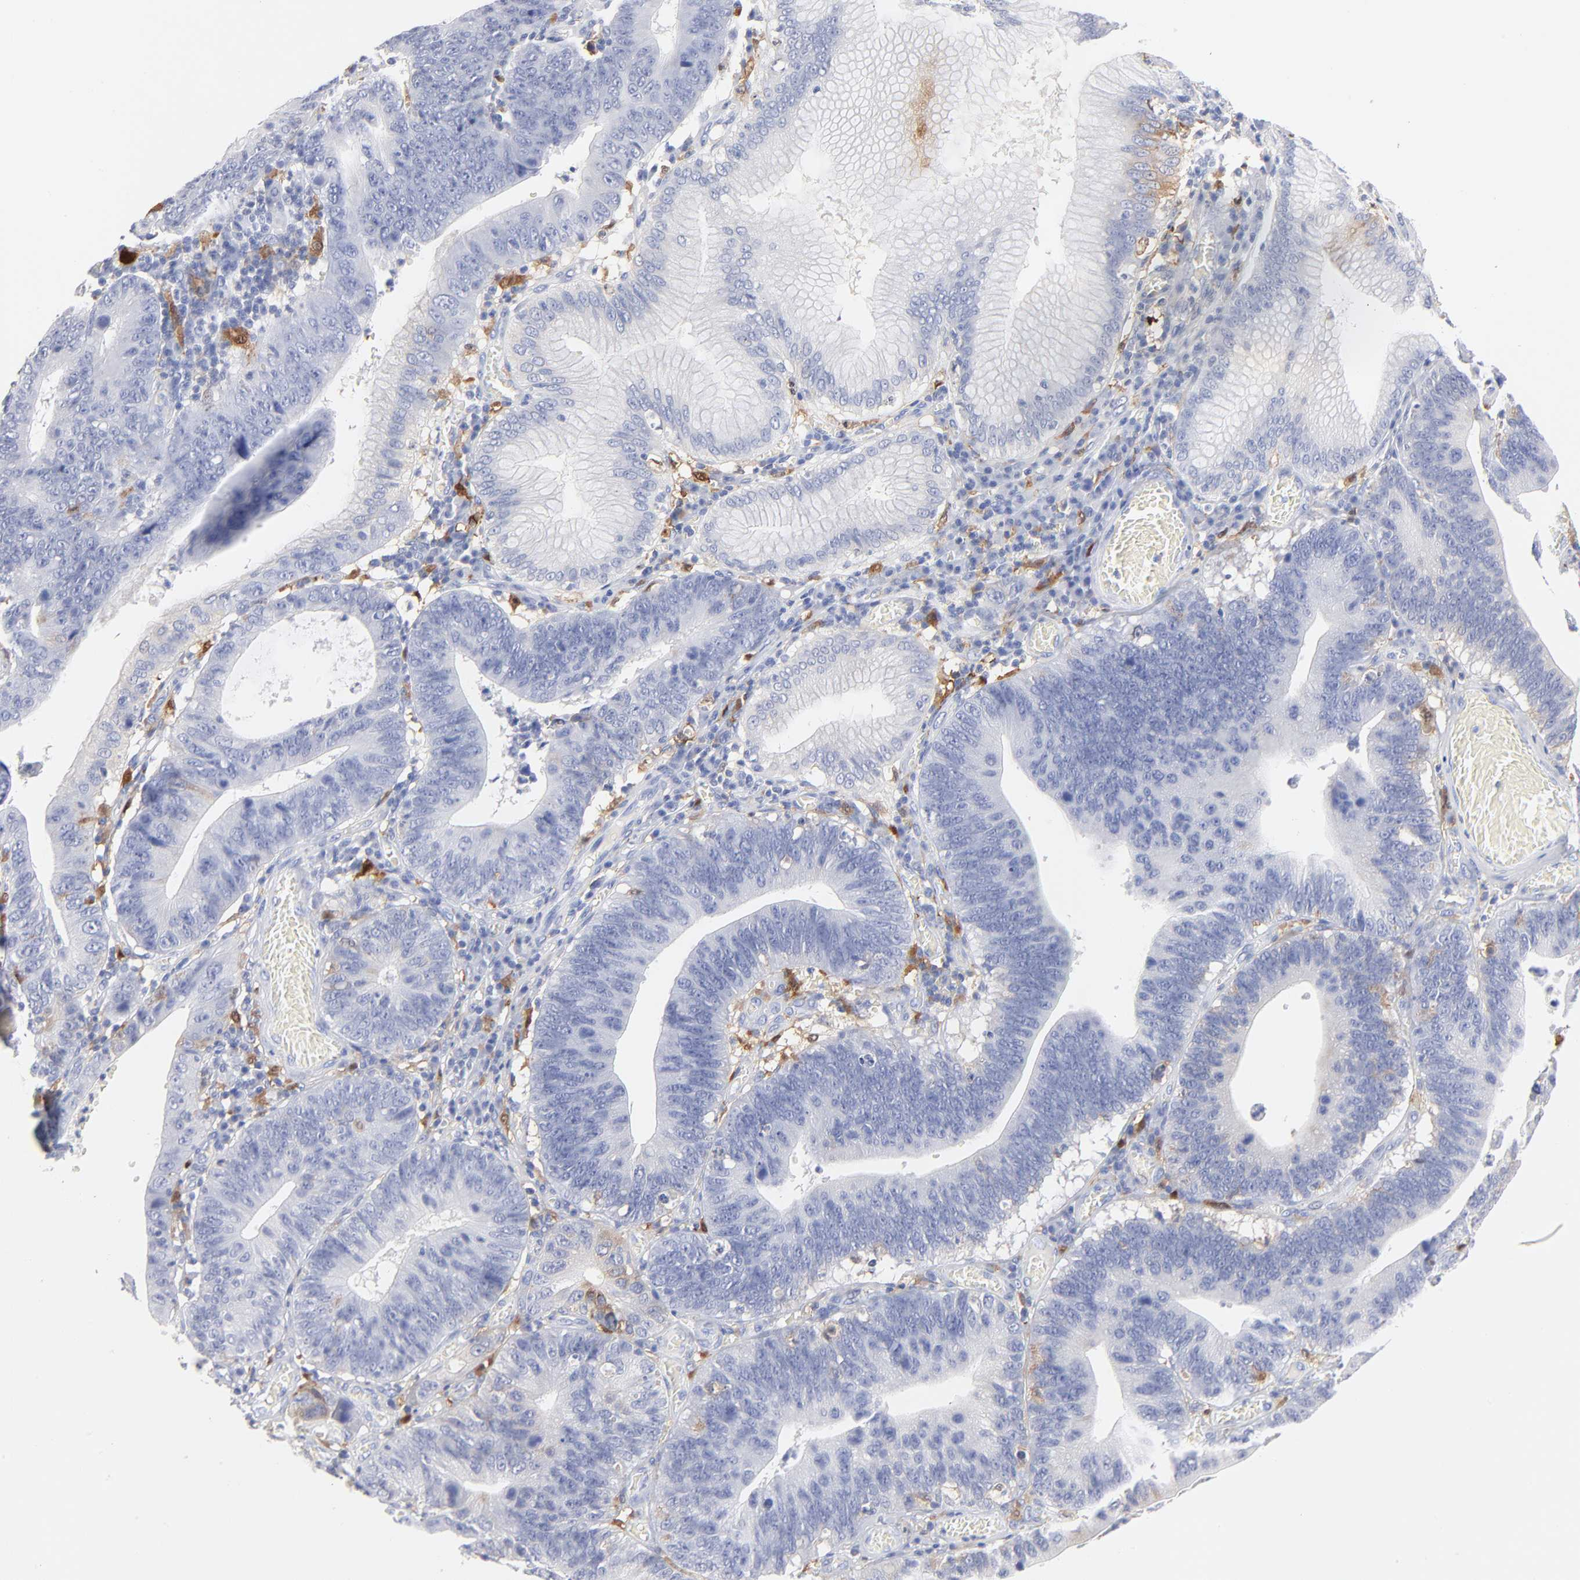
{"staining": {"intensity": "negative", "quantity": "none", "location": "none"}, "tissue": "stomach cancer", "cell_type": "Tumor cells", "image_type": "cancer", "snomed": [{"axis": "morphology", "description": "Adenocarcinoma, NOS"}, {"axis": "topography", "description": "Stomach"}, {"axis": "topography", "description": "Gastric cardia"}], "caption": "Immunohistochemistry image of neoplastic tissue: human stomach adenocarcinoma stained with DAB displays no significant protein expression in tumor cells.", "gene": "IFIT2", "patient": {"sex": "male", "age": 59}}